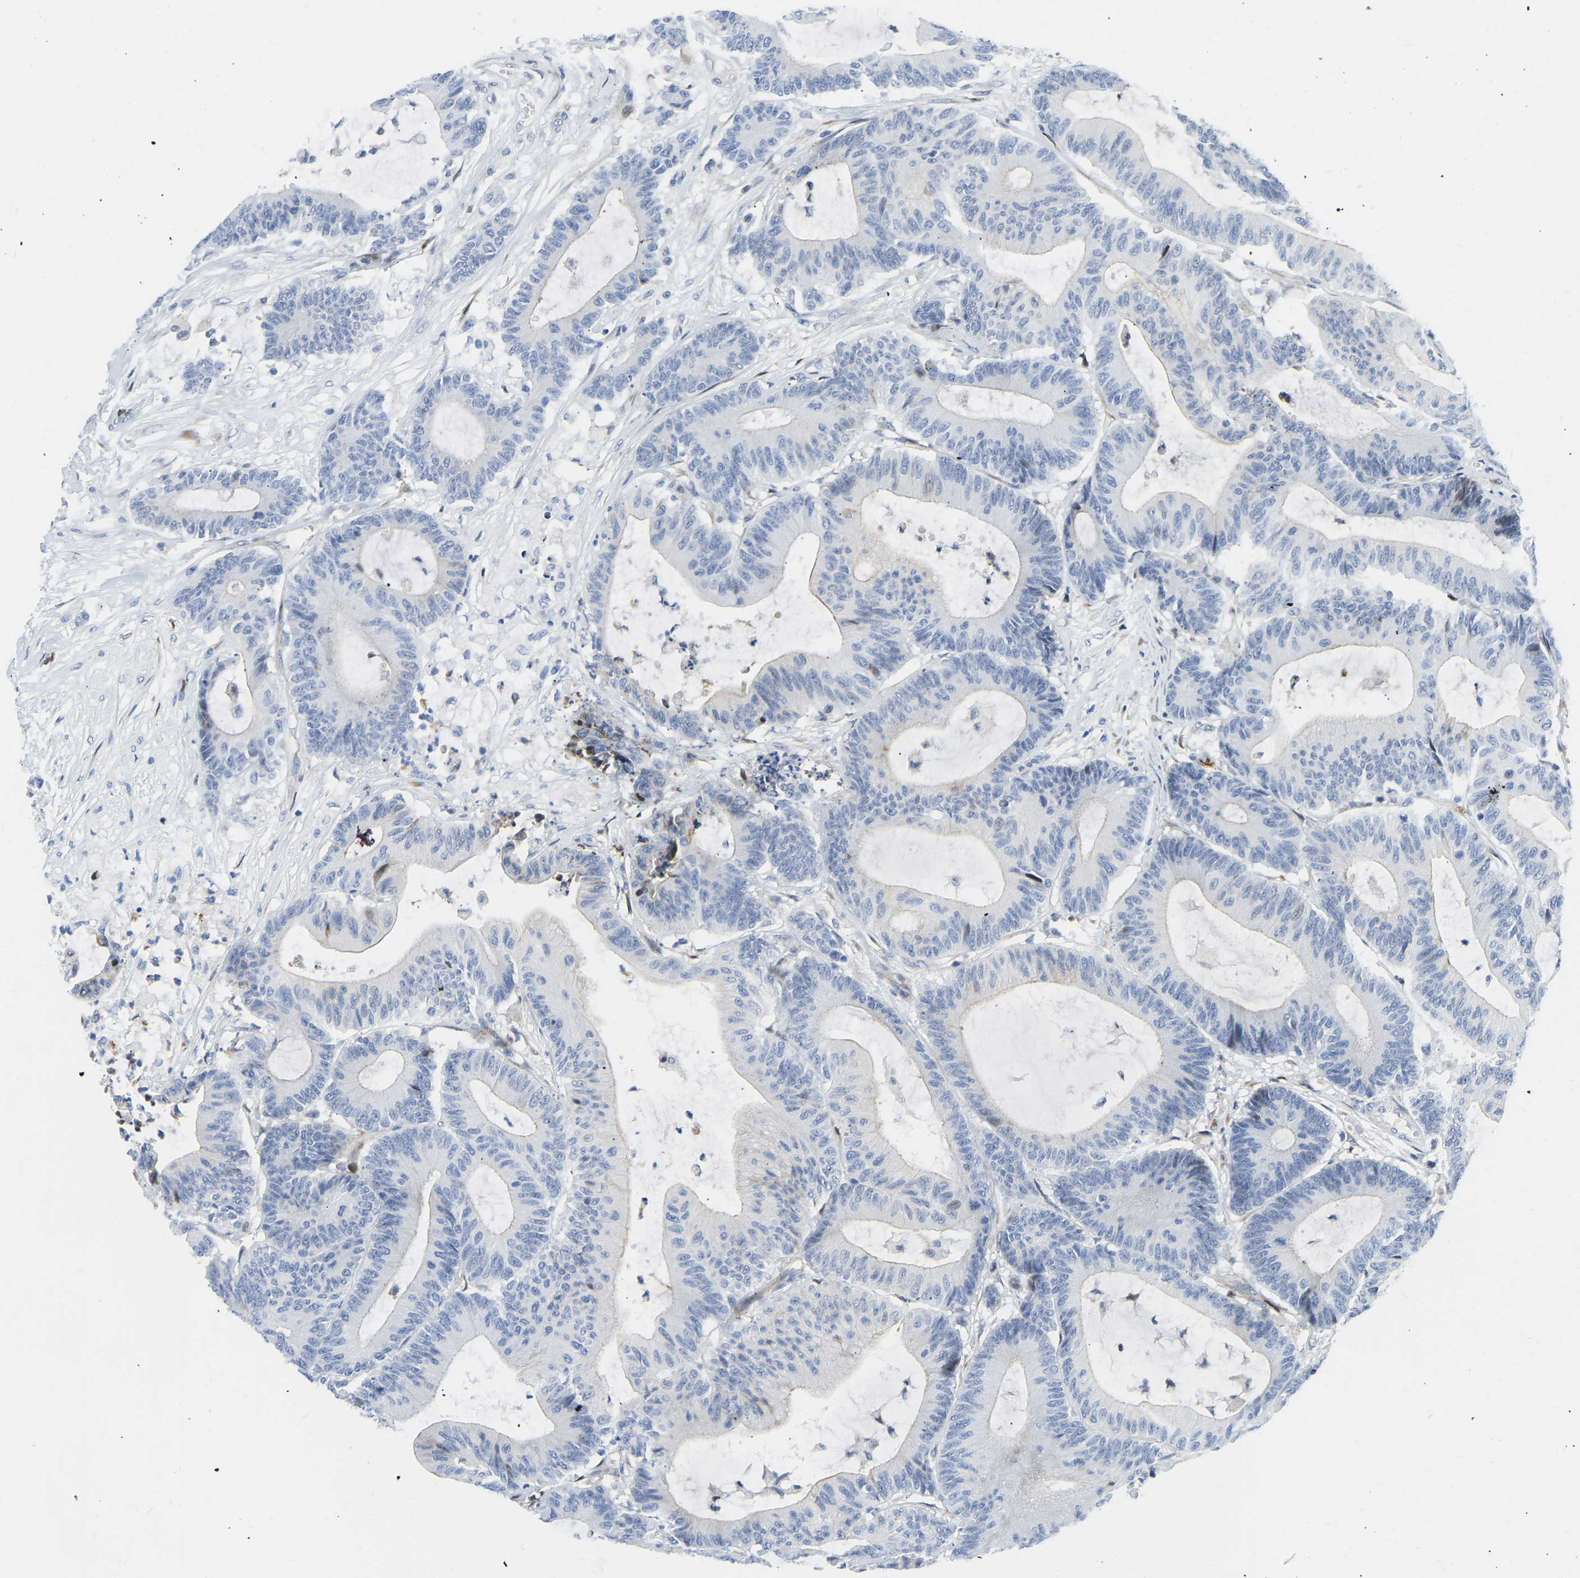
{"staining": {"intensity": "negative", "quantity": "none", "location": "none"}, "tissue": "colorectal cancer", "cell_type": "Tumor cells", "image_type": "cancer", "snomed": [{"axis": "morphology", "description": "Adenocarcinoma, NOS"}, {"axis": "topography", "description": "Colon"}], "caption": "Immunohistochemistry (IHC) photomicrograph of colorectal cancer stained for a protein (brown), which exhibits no positivity in tumor cells. Brightfield microscopy of immunohistochemistry stained with DAB (brown) and hematoxylin (blue), captured at high magnification.", "gene": "HDAC5", "patient": {"sex": "female", "age": 84}}